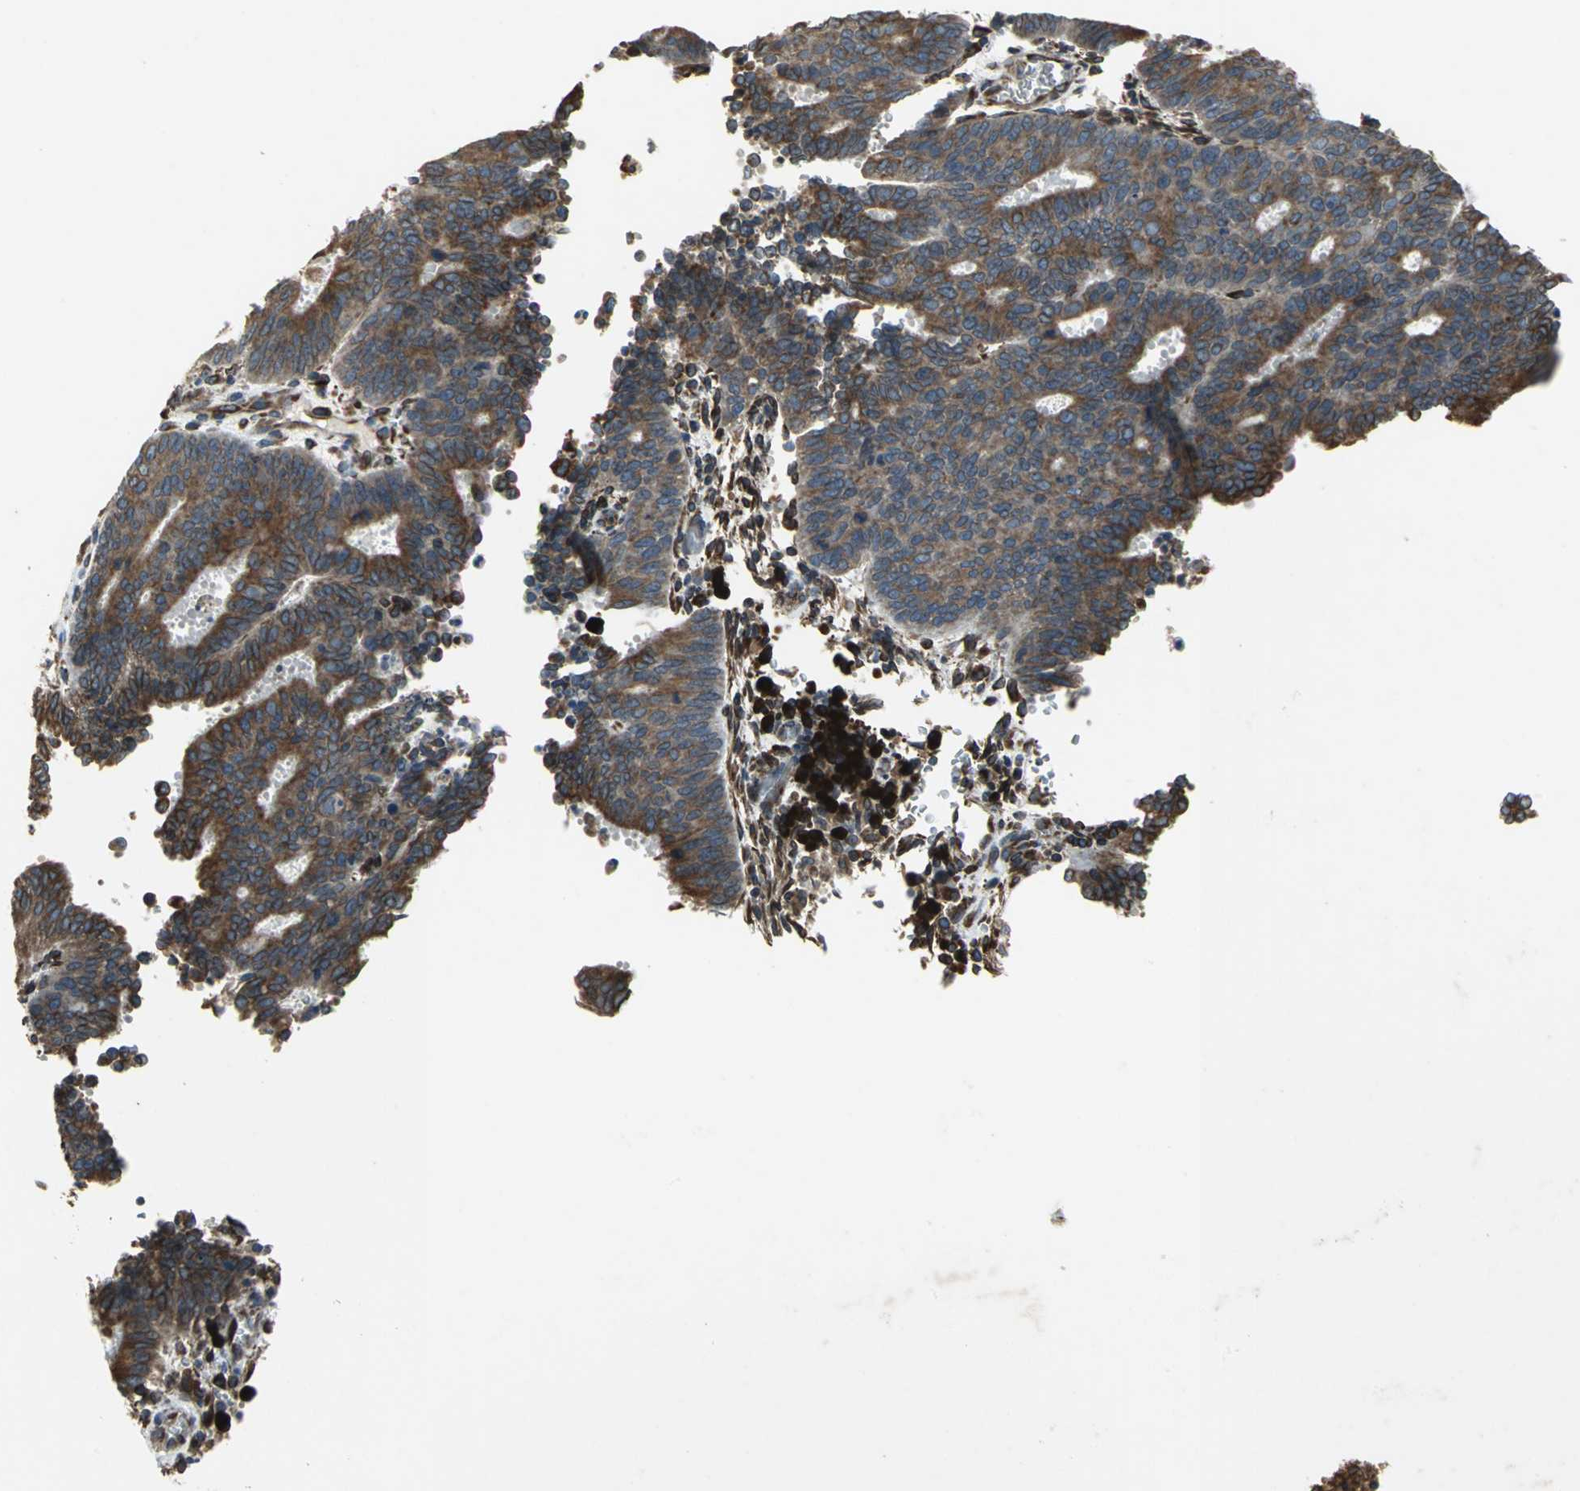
{"staining": {"intensity": "moderate", "quantity": "25%-75%", "location": "cytoplasmic/membranous,nuclear"}, "tissue": "cervical cancer", "cell_type": "Tumor cells", "image_type": "cancer", "snomed": [{"axis": "morphology", "description": "Adenocarcinoma, NOS"}, {"axis": "topography", "description": "Cervix"}], "caption": "Moderate cytoplasmic/membranous and nuclear expression for a protein is identified in about 25%-75% of tumor cells of cervical cancer using IHC.", "gene": "SYVN1", "patient": {"sex": "female", "age": 44}}